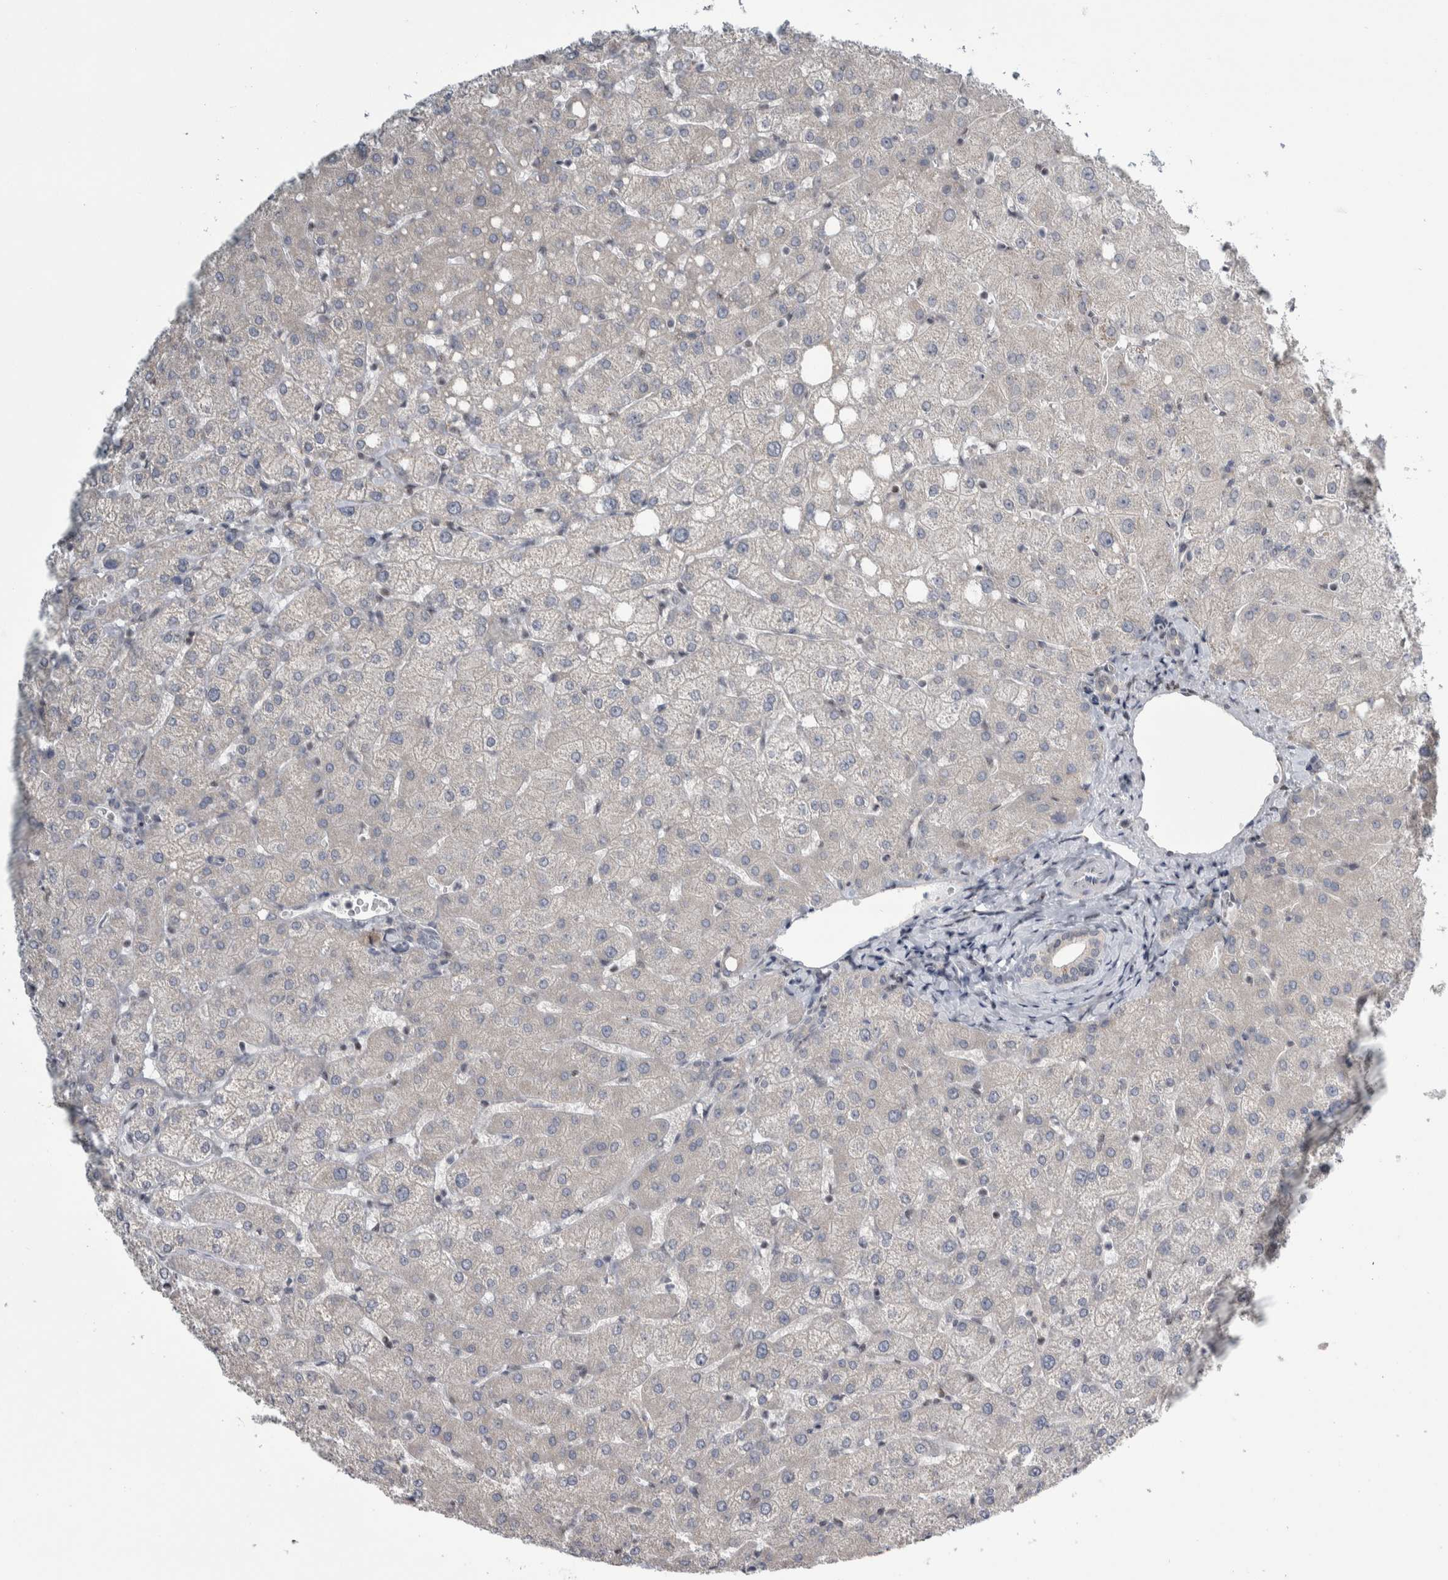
{"staining": {"intensity": "negative", "quantity": "none", "location": "none"}, "tissue": "liver", "cell_type": "Cholangiocytes", "image_type": "normal", "snomed": [{"axis": "morphology", "description": "Normal tissue, NOS"}, {"axis": "topography", "description": "Liver"}], "caption": "Protein analysis of benign liver displays no significant positivity in cholangiocytes. The staining is performed using DAB brown chromogen with nuclei counter-stained in using hematoxylin.", "gene": "TAX1BP1", "patient": {"sex": "female", "age": 54}}